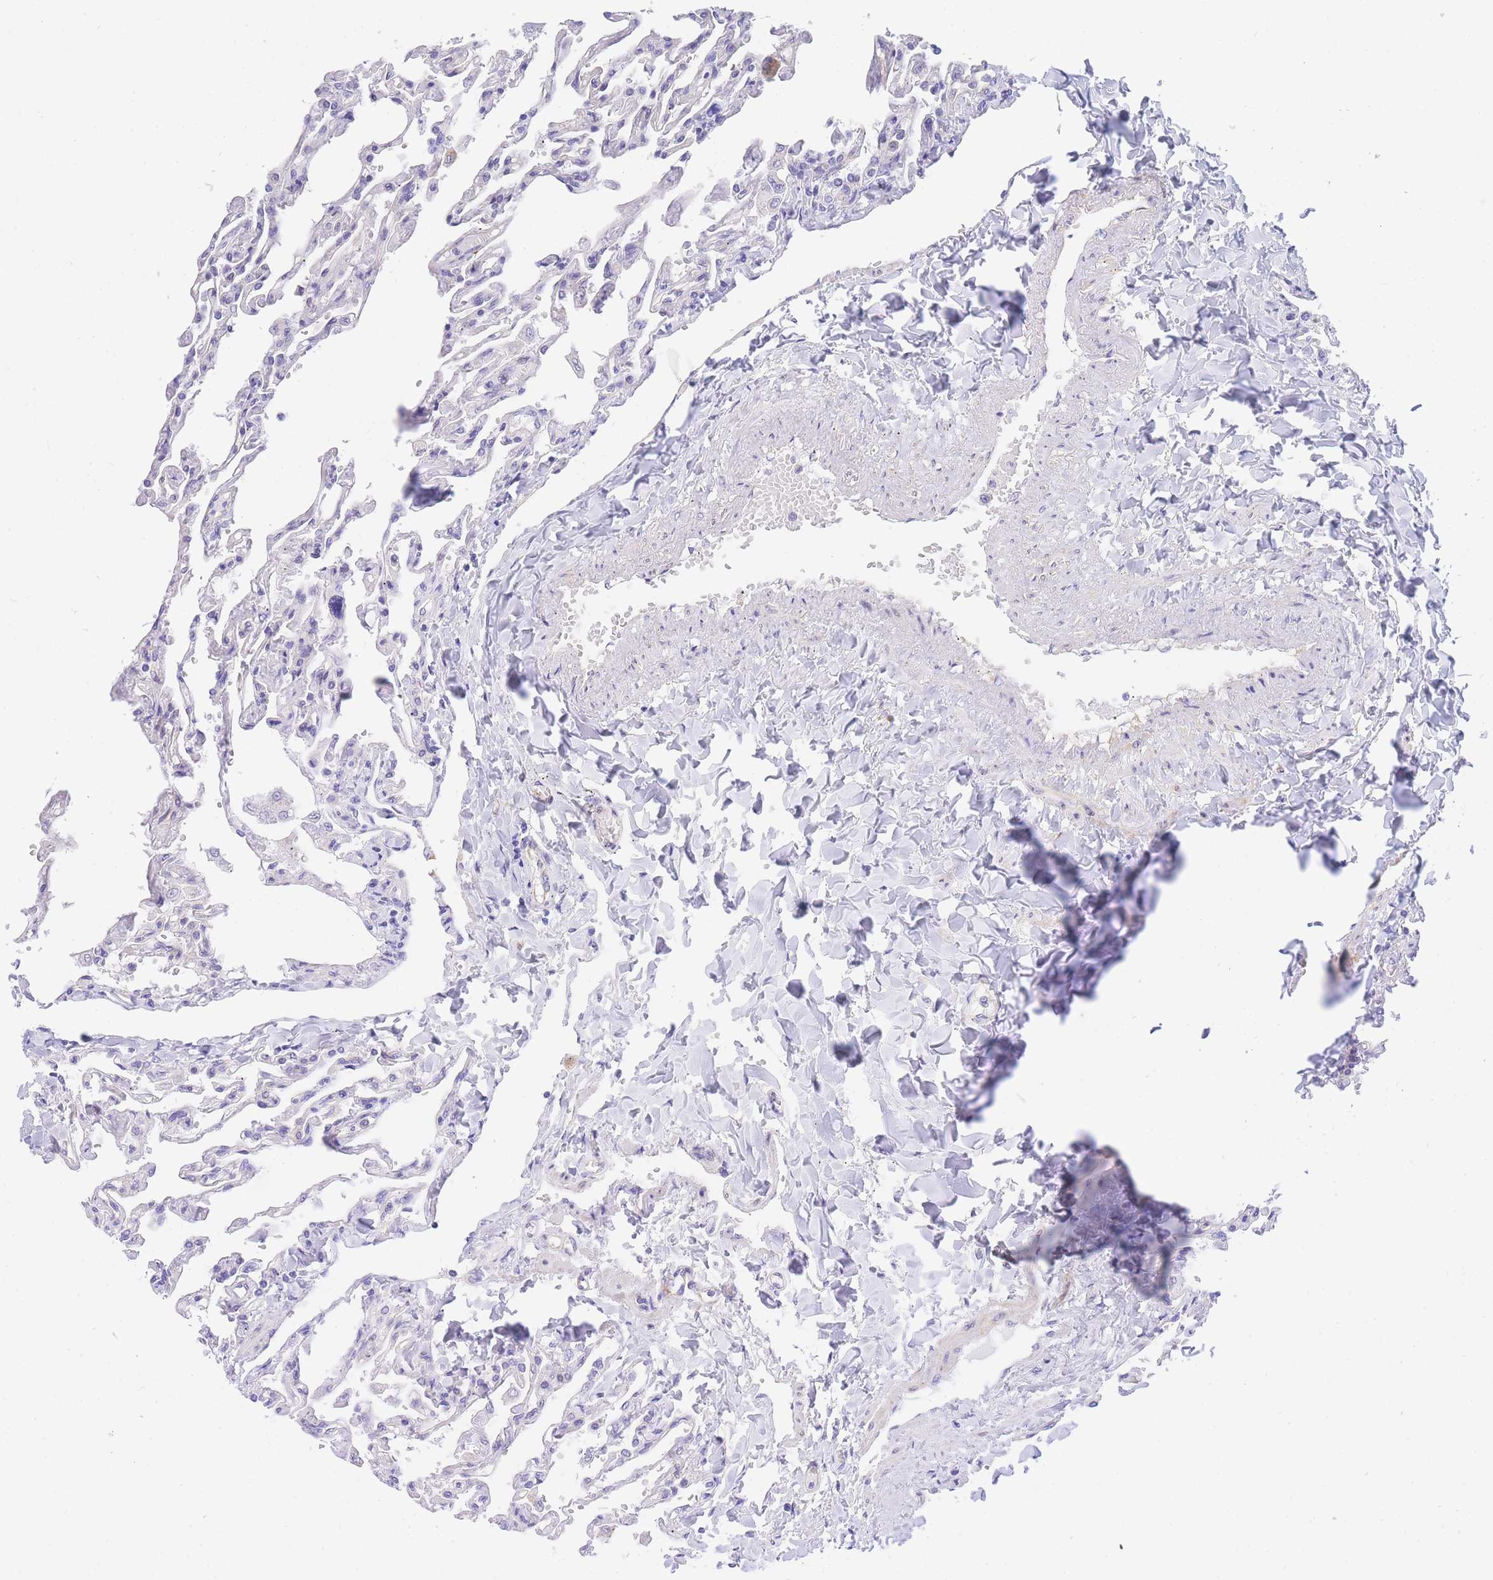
{"staining": {"intensity": "negative", "quantity": "none", "location": "none"}, "tissue": "lung", "cell_type": "Alveolar cells", "image_type": "normal", "snomed": [{"axis": "morphology", "description": "Normal tissue, NOS"}, {"axis": "topography", "description": "Lung"}], "caption": "The IHC micrograph has no significant staining in alveolar cells of lung. Nuclei are stained in blue.", "gene": "SRSF12", "patient": {"sex": "male", "age": 21}}